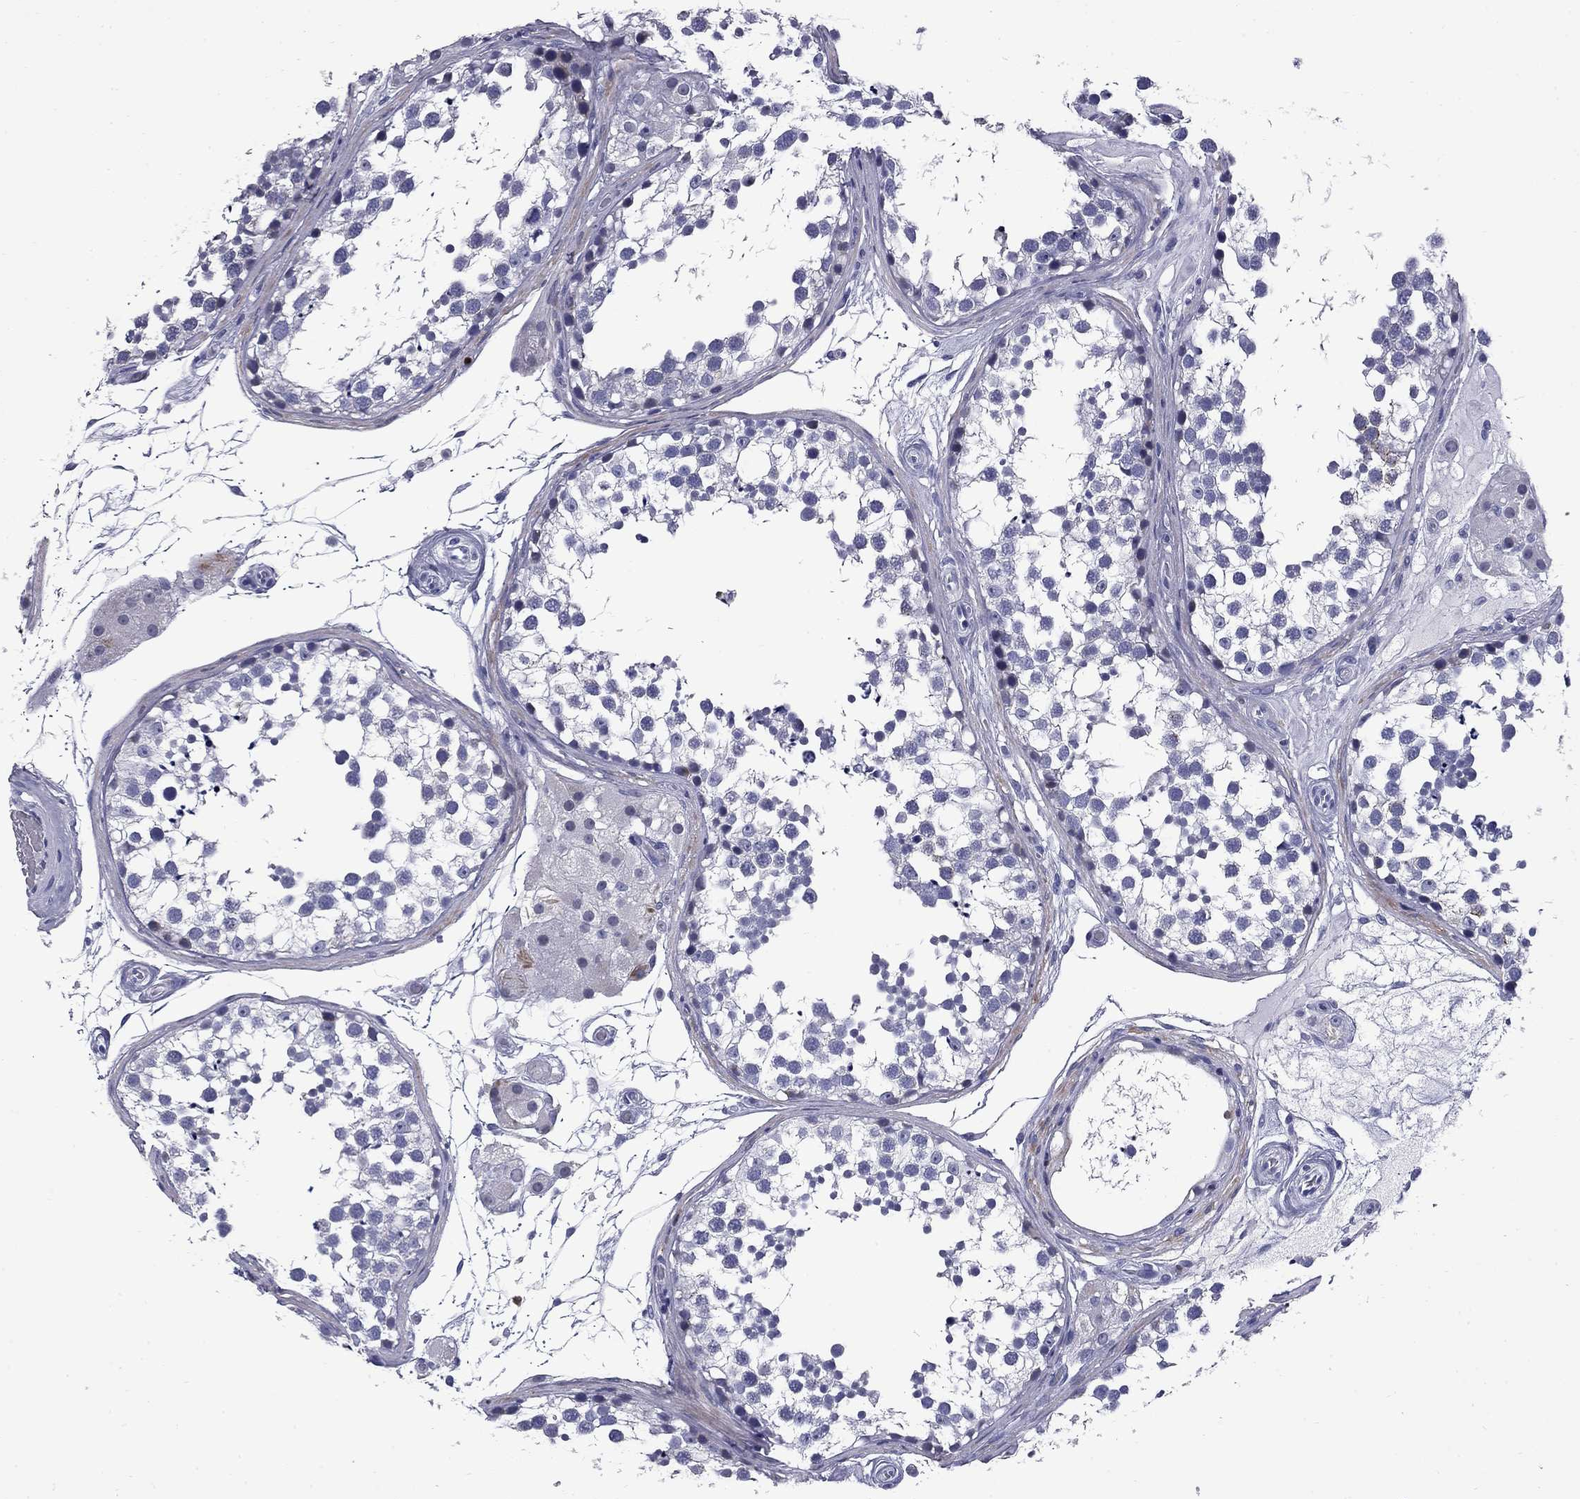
{"staining": {"intensity": "negative", "quantity": "none", "location": "none"}, "tissue": "testis", "cell_type": "Cells in seminiferous ducts", "image_type": "normal", "snomed": [{"axis": "morphology", "description": "Normal tissue, NOS"}, {"axis": "morphology", "description": "Seminoma, NOS"}, {"axis": "topography", "description": "Testis"}], "caption": "The image demonstrates no significant staining in cells in seminiferous ducts of testis. (Immunohistochemistry (ihc), brightfield microscopy, high magnification).", "gene": "TRIM29", "patient": {"sex": "male", "age": 65}}